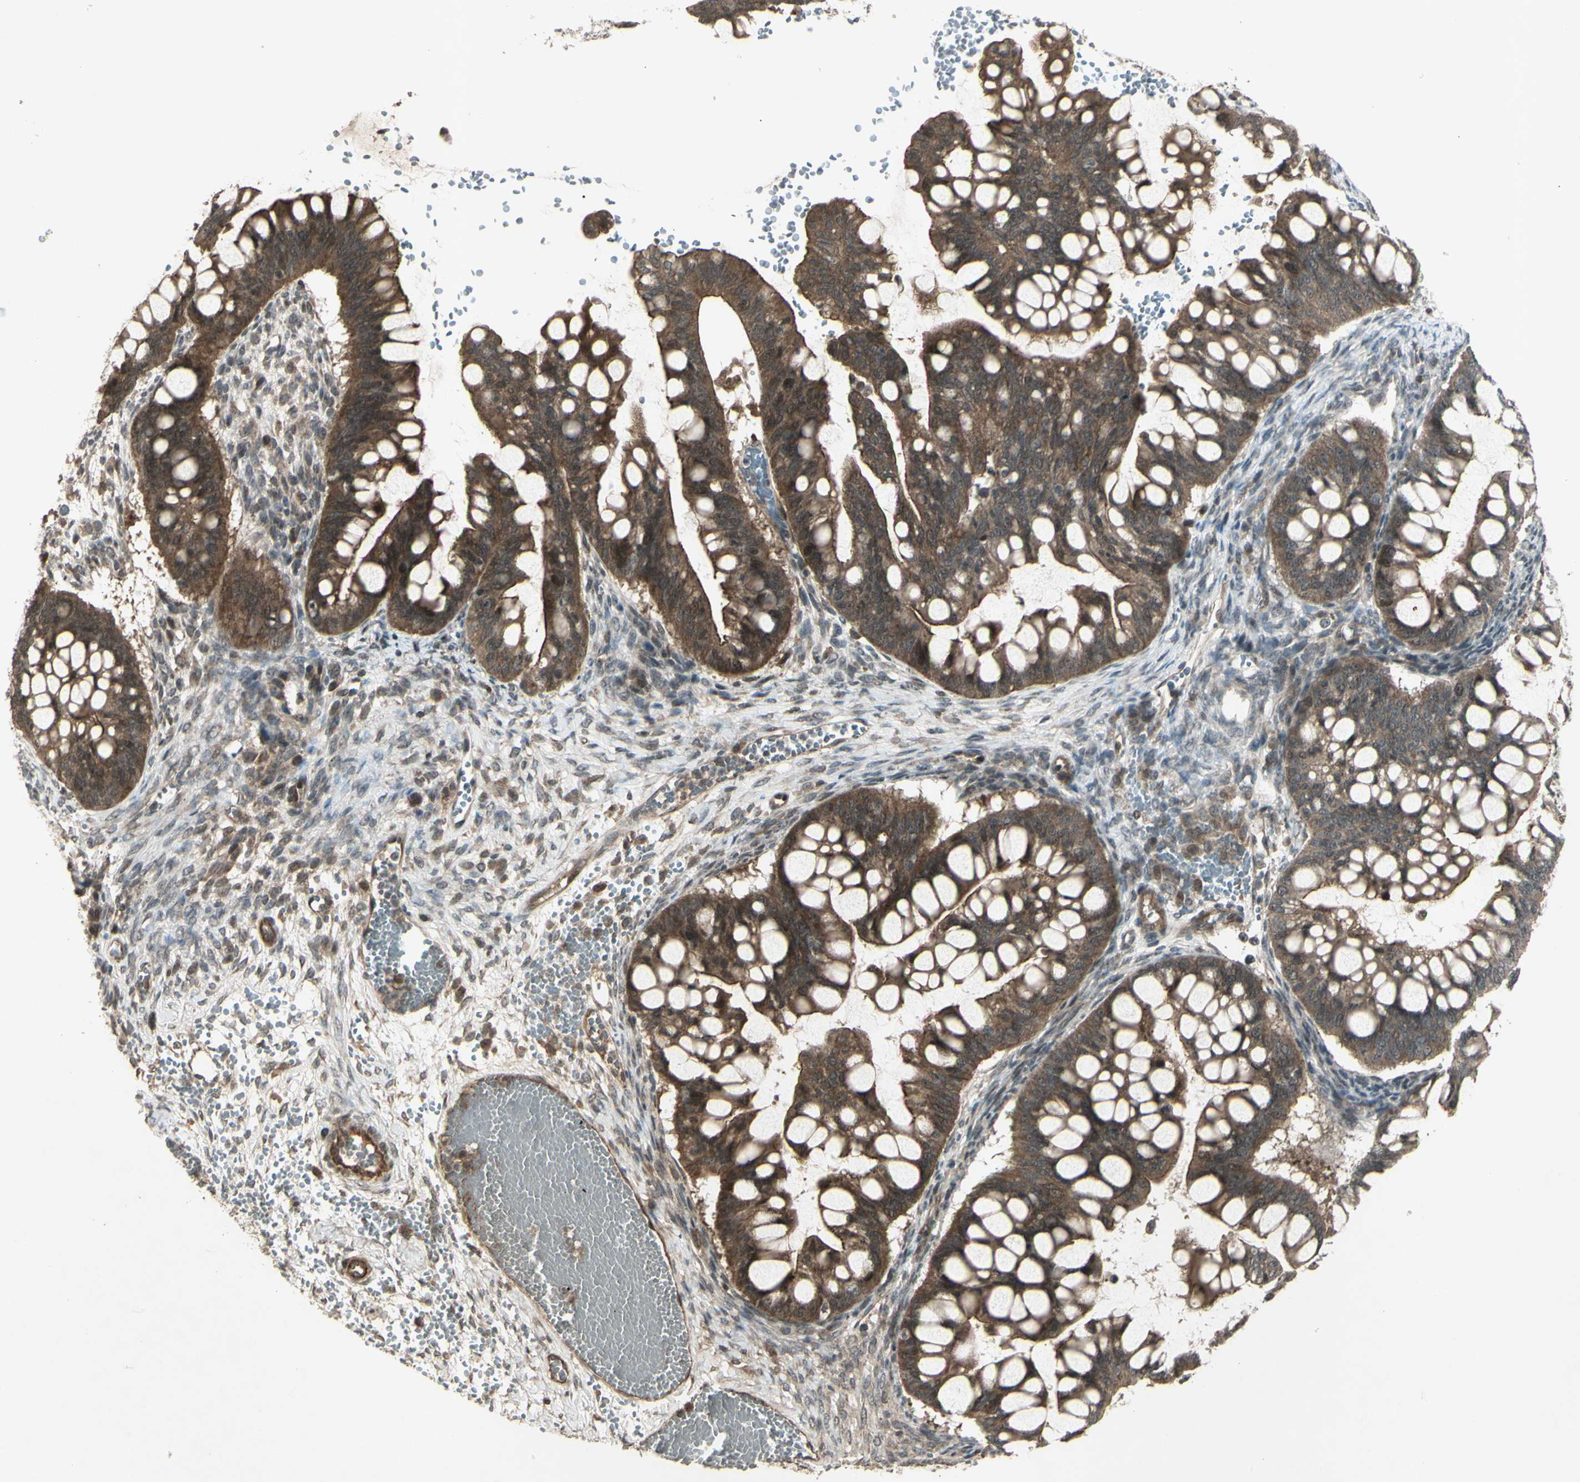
{"staining": {"intensity": "moderate", "quantity": ">75%", "location": "cytoplasmic/membranous"}, "tissue": "ovarian cancer", "cell_type": "Tumor cells", "image_type": "cancer", "snomed": [{"axis": "morphology", "description": "Cystadenocarcinoma, mucinous, NOS"}, {"axis": "topography", "description": "Ovary"}], "caption": "High-power microscopy captured an immunohistochemistry (IHC) histopathology image of ovarian cancer (mucinous cystadenocarcinoma), revealing moderate cytoplasmic/membranous expression in about >75% of tumor cells.", "gene": "BLNK", "patient": {"sex": "female", "age": 73}}